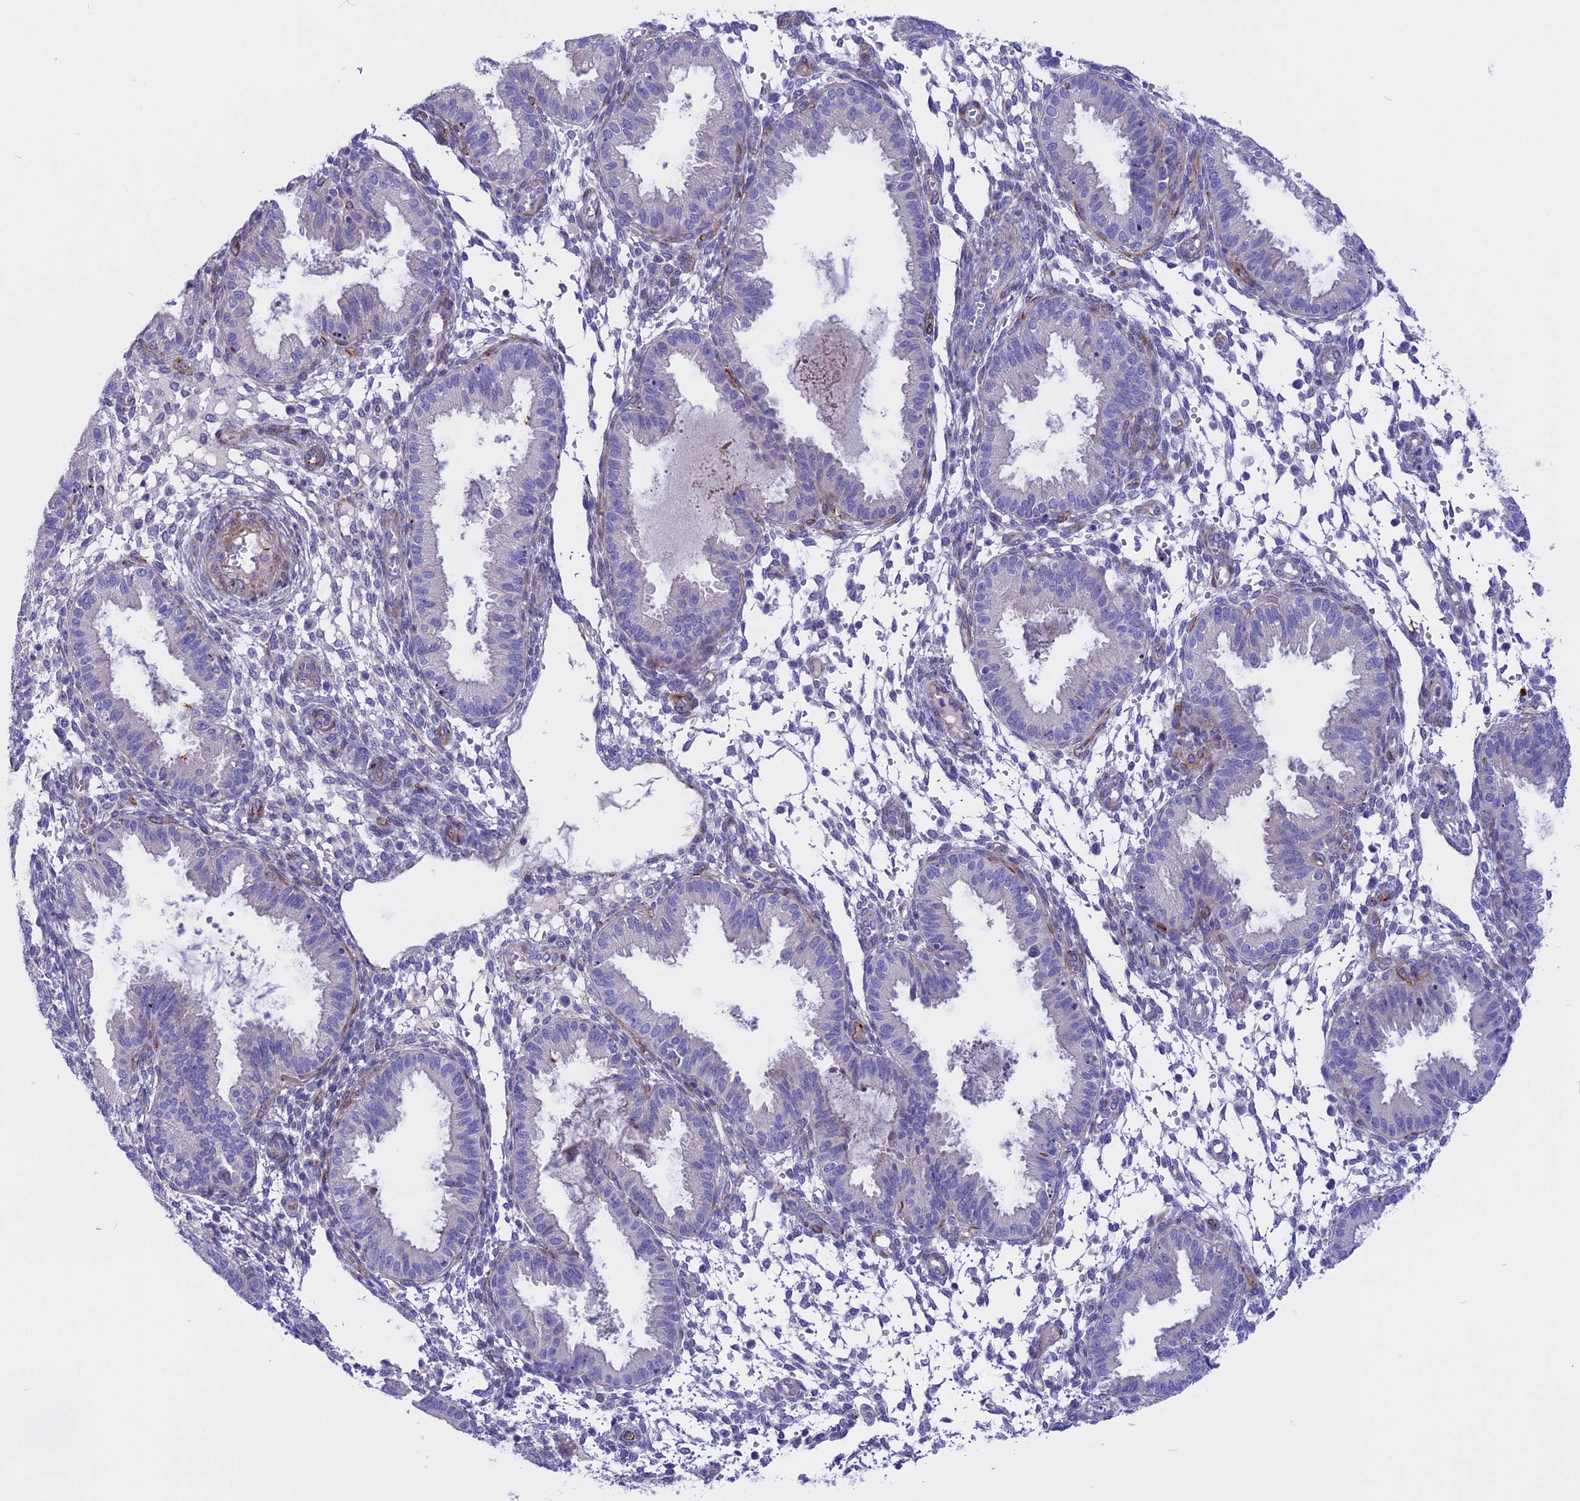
{"staining": {"intensity": "negative", "quantity": "none", "location": "none"}, "tissue": "endometrium", "cell_type": "Cells in endometrial stroma", "image_type": "normal", "snomed": [{"axis": "morphology", "description": "Normal tissue, NOS"}, {"axis": "topography", "description": "Endometrium"}], "caption": "The histopathology image reveals no significant positivity in cells in endometrial stroma of endometrium. (Immunohistochemistry (ihc), brightfield microscopy, high magnification).", "gene": "TMEM138", "patient": {"sex": "female", "age": 33}}